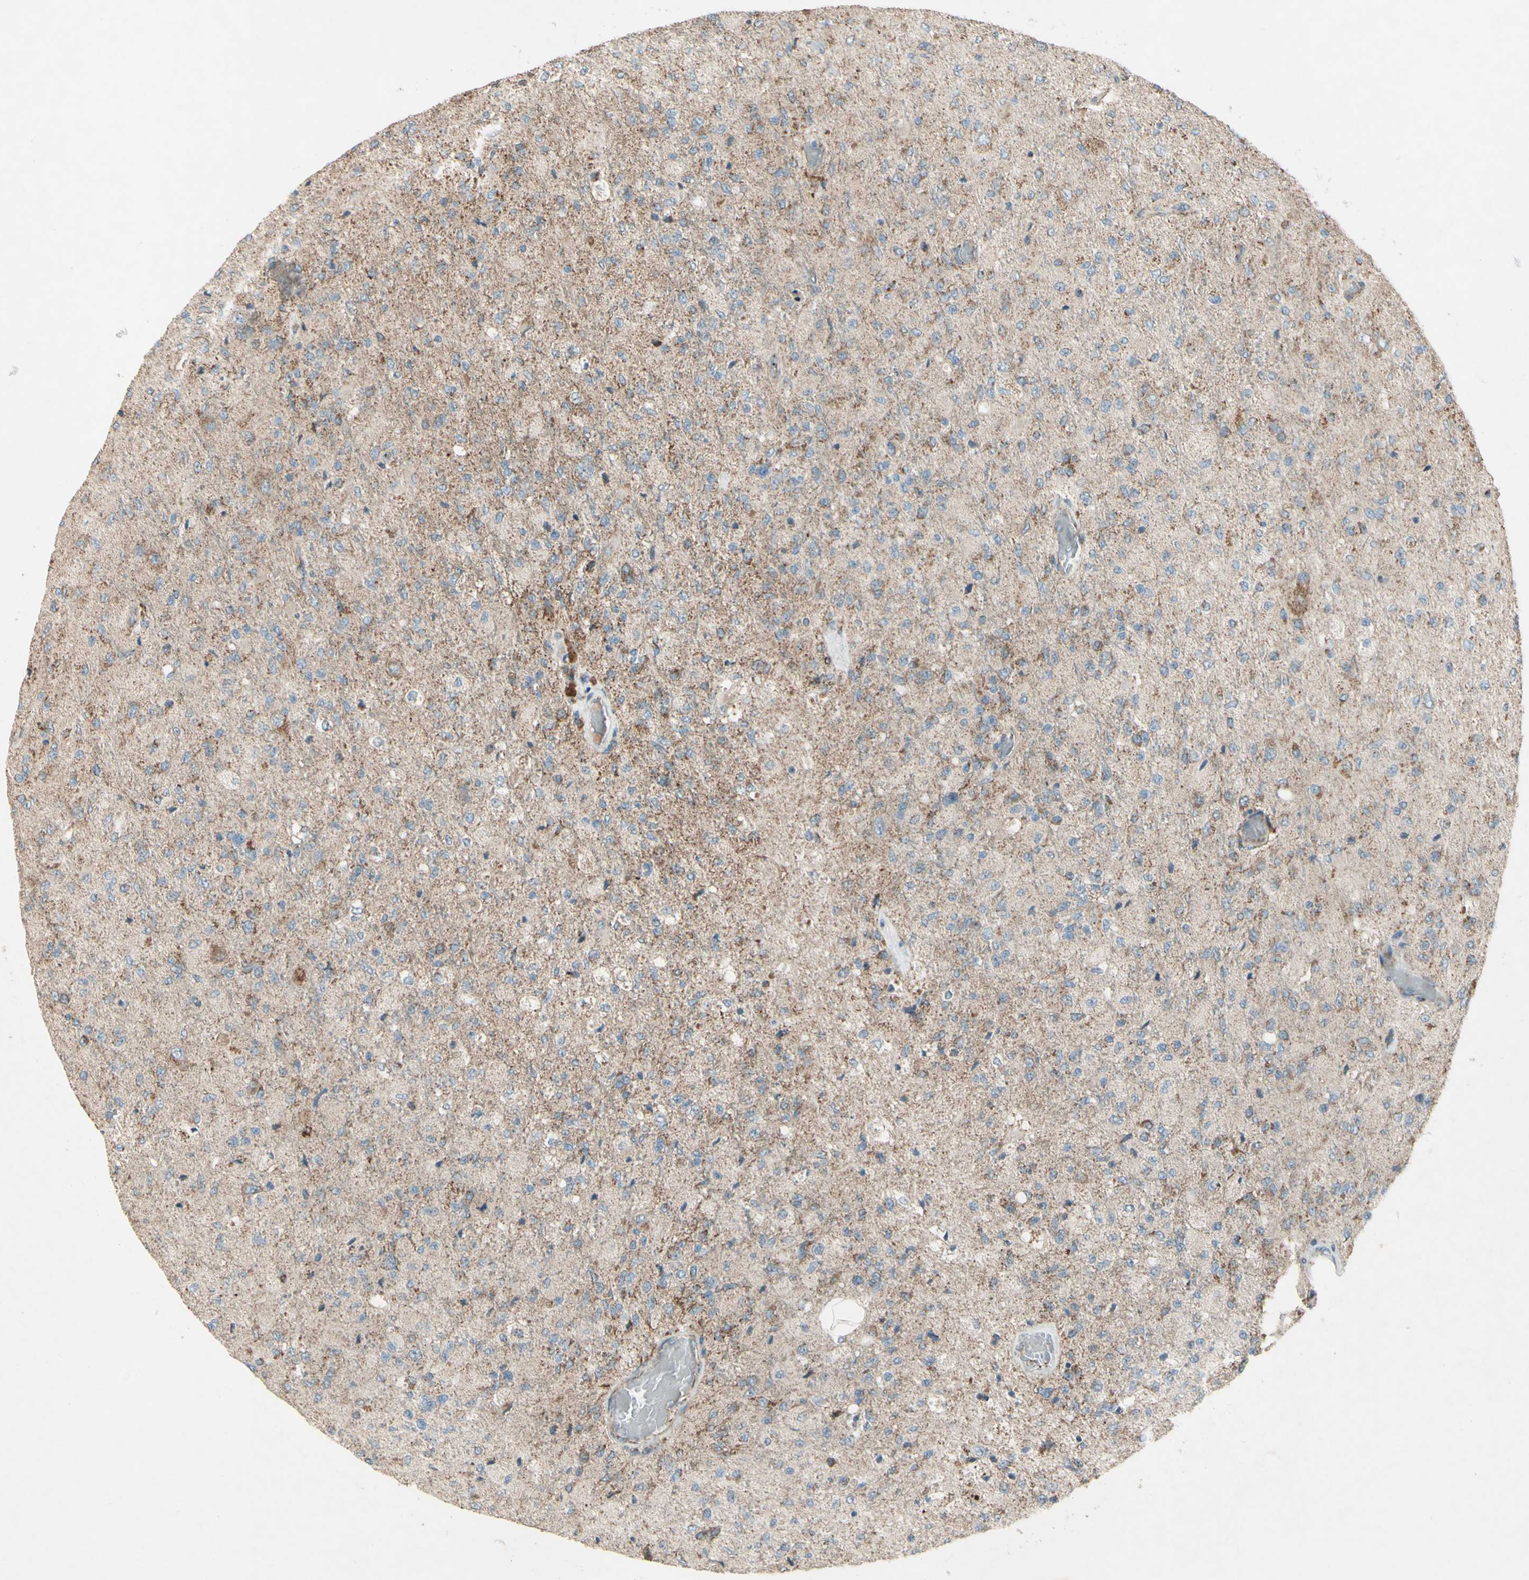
{"staining": {"intensity": "moderate", "quantity": ">75%", "location": "cytoplasmic/membranous"}, "tissue": "glioma", "cell_type": "Tumor cells", "image_type": "cancer", "snomed": [{"axis": "morphology", "description": "Normal tissue, NOS"}, {"axis": "morphology", "description": "Glioma, malignant, High grade"}, {"axis": "topography", "description": "Cerebral cortex"}], "caption": "The image displays immunohistochemical staining of malignant glioma (high-grade). There is moderate cytoplasmic/membranous expression is identified in approximately >75% of tumor cells.", "gene": "RHOT1", "patient": {"sex": "male", "age": 77}}